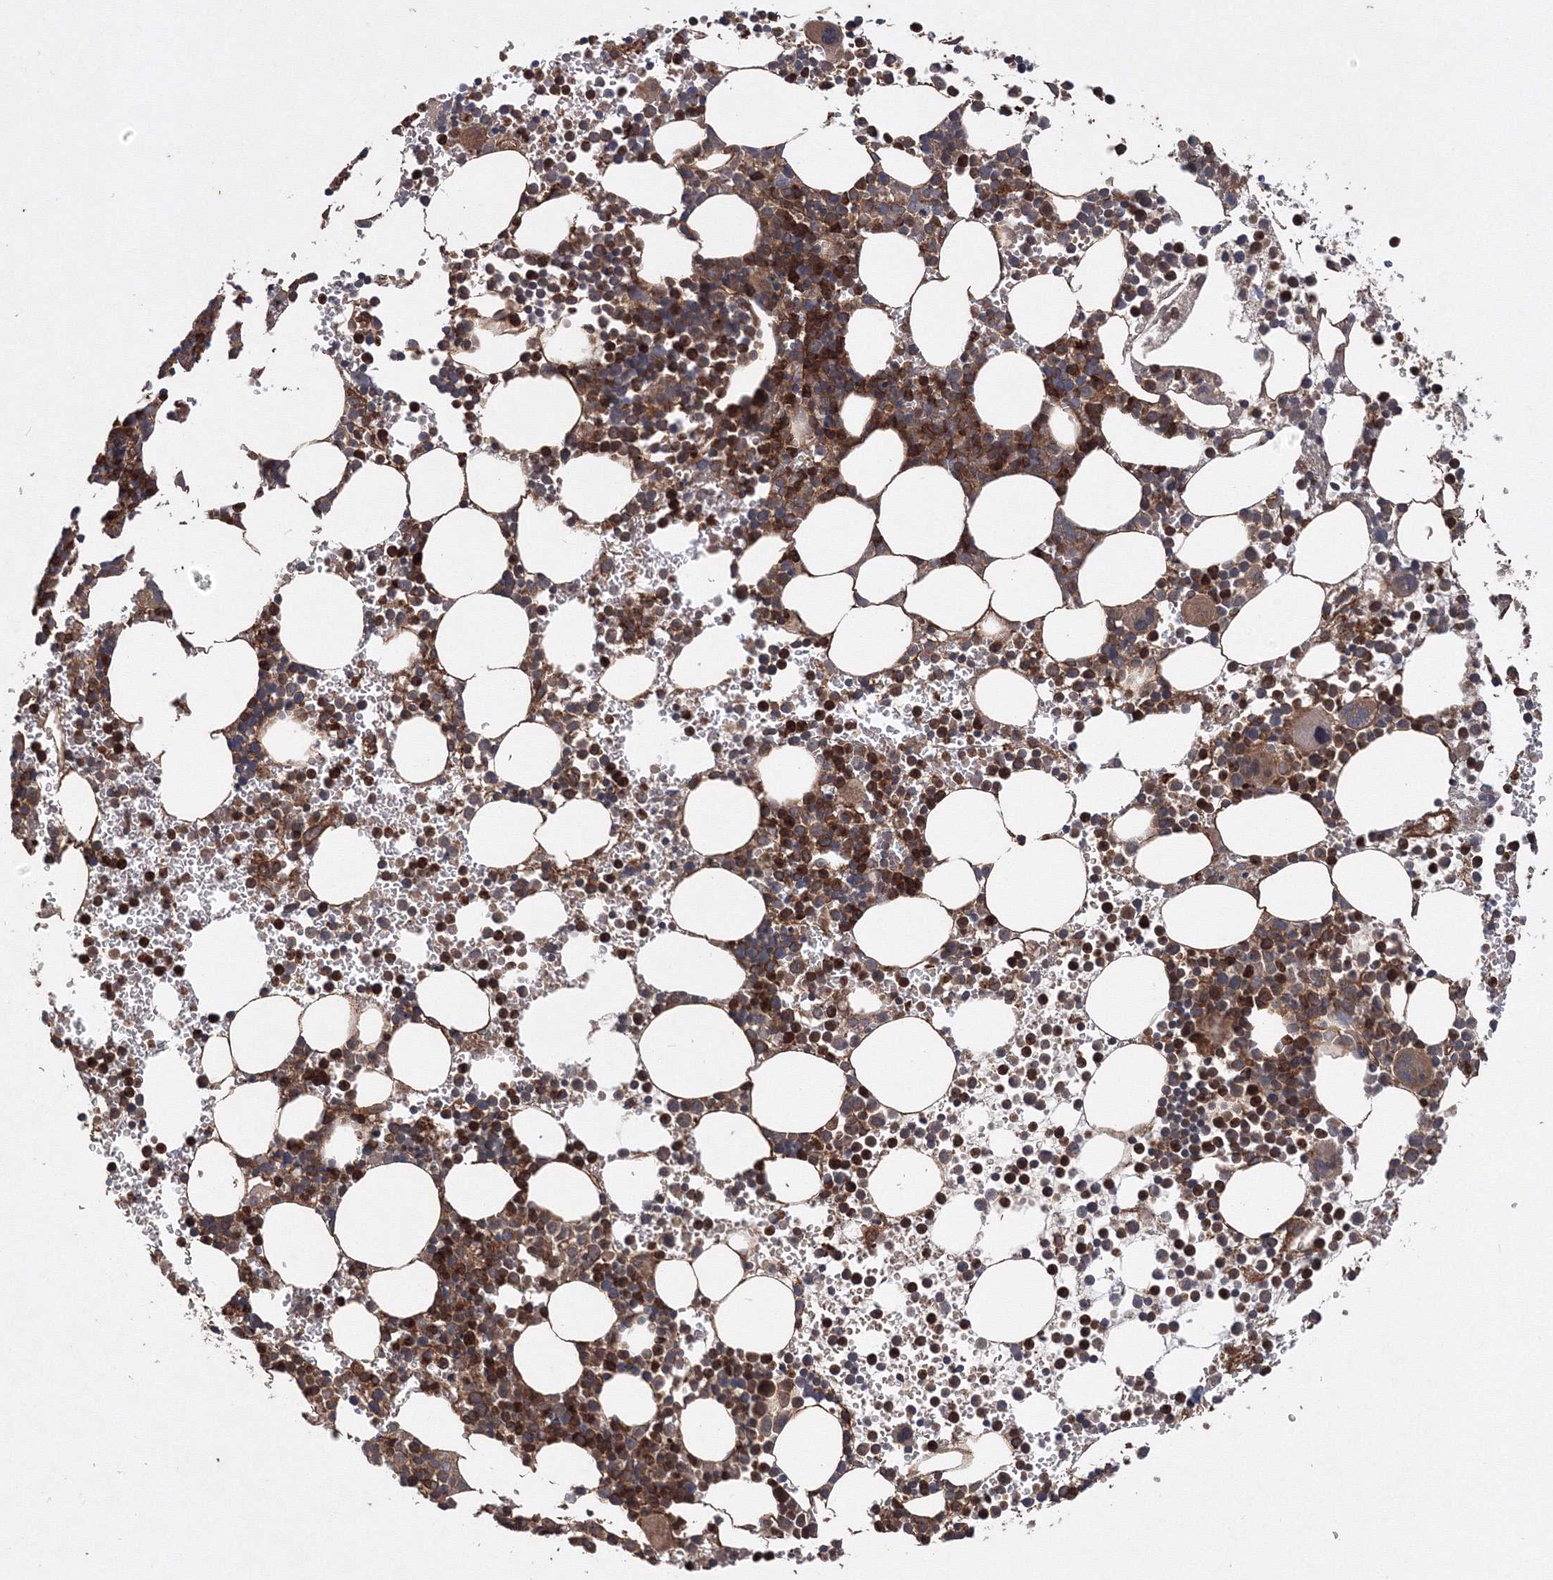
{"staining": {"intensity": "strong", "quantity": ">75%", "location": "cytoplasmic/membranous"}, "tissue": "bone marrow", "cell_type": "Hematopoietic cells", "image_type": "normal", "snomed": [{"axis": "morphology", "description": "Normal tissue, NOS"}, {"axis": "topography", "description": "Bone marrow"}], "caption": "Protein analysis of benign bone marrow exhibits strong cytoplasmic/membranous positivity in approximately >75% of hematopoietic cells. (DAB (3,3'-diaminobenzidine) IHC, brown staining for protein, blue staining for nuclei).", "gene": "ATG3", "patient": {"sex": "female", "age": 78}}